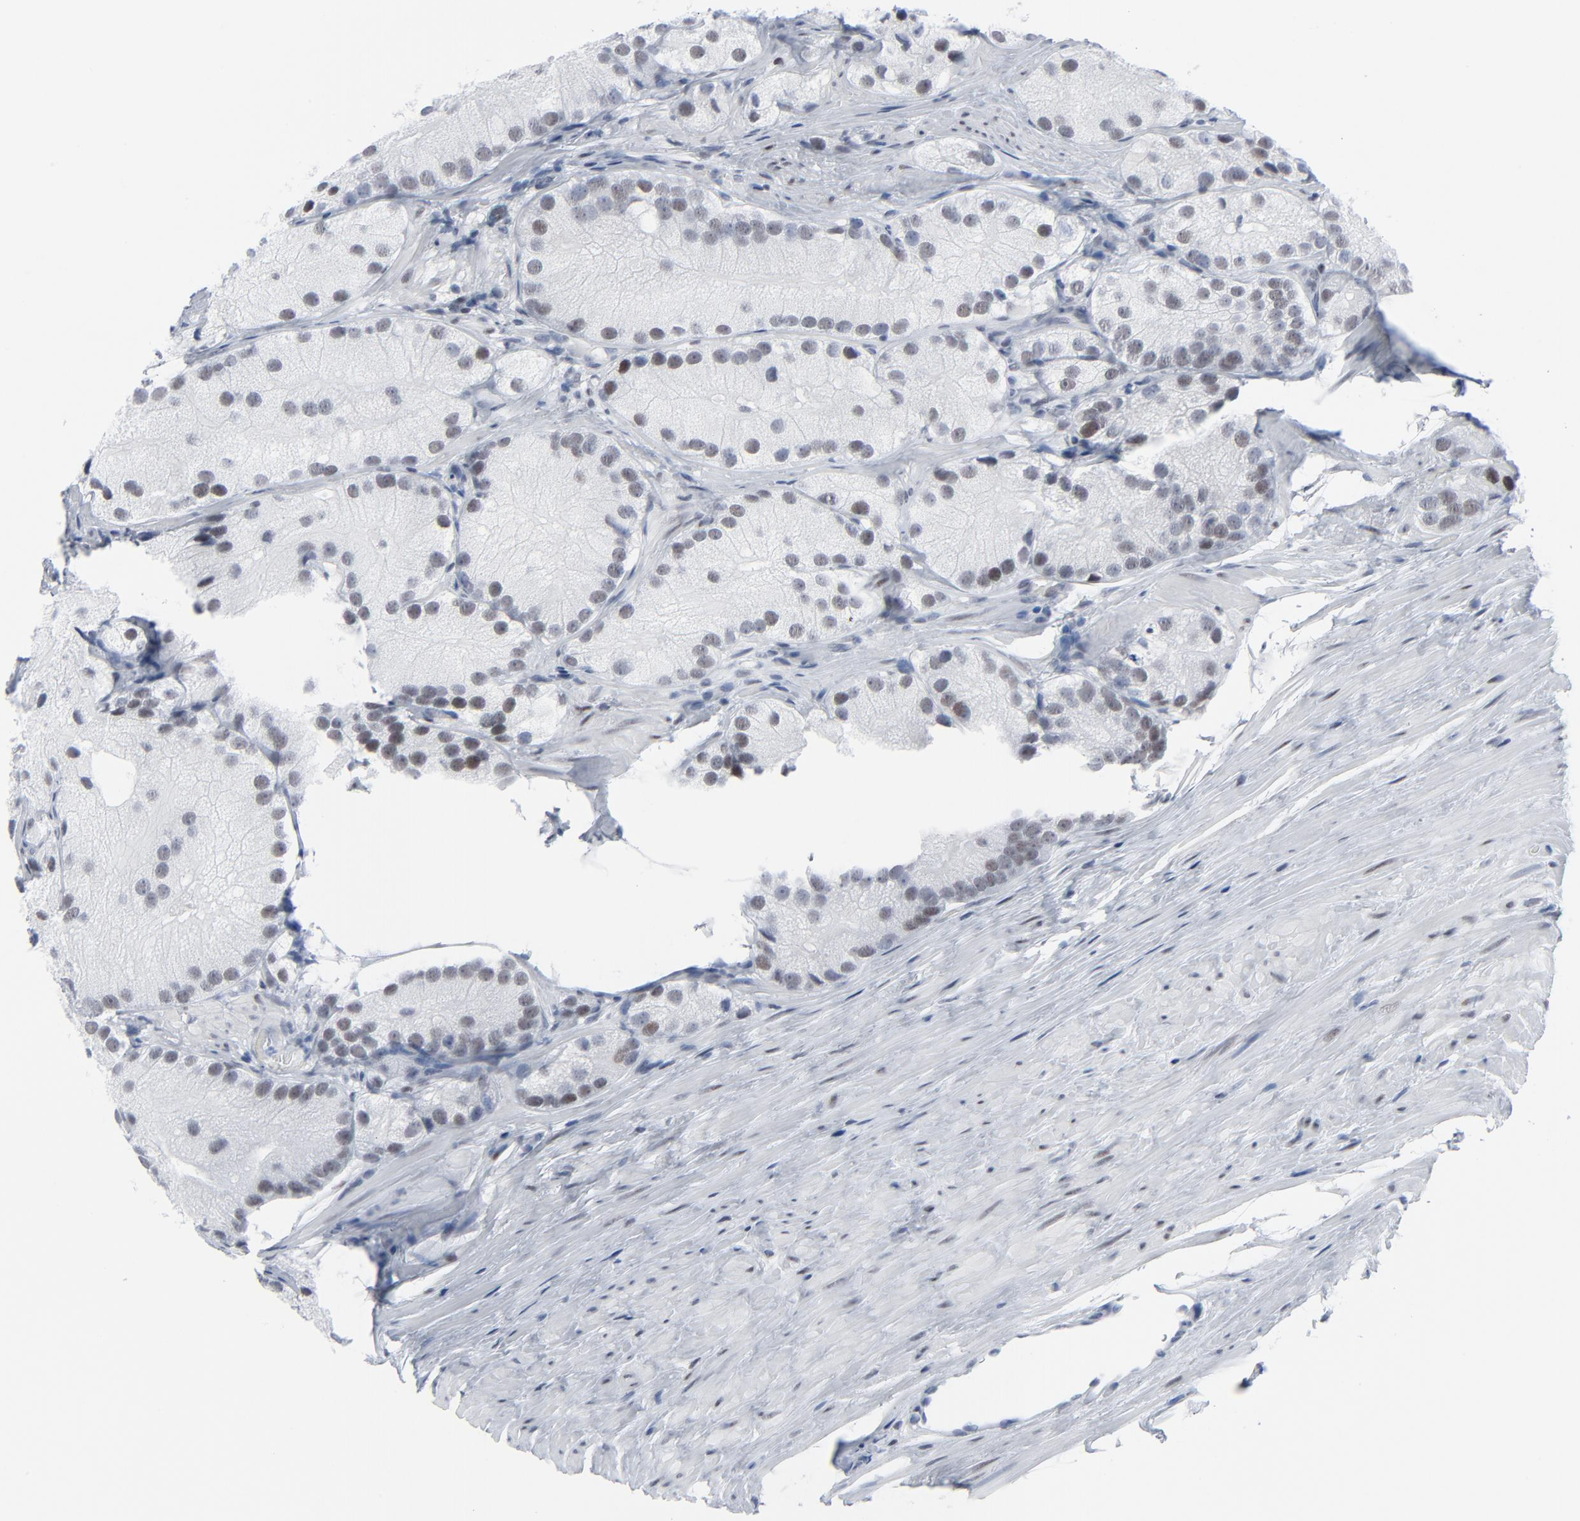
{"staining": {"intensity": "weak", "quantity": "25%-75%", "location": "nuclear"}, "tissue": "prostate cancer", "cell_type": "Tumor cells", "image_type": "cancer", "snomed": [{"axis": "morphology", "description": "Adenocarcinoma, Low grade"}, {"axis": "topography", "description": "Prostate"}], "caption": "The micrograph reveals a brown stain indicating the presence of a protein in the nuclear of tumor cells in prostate cancer. (brown staining indicates protein expression, while blue staining denotes nuclei).", "gene": "SIRT1", "patient": {"sex": "male", "age": 69}}